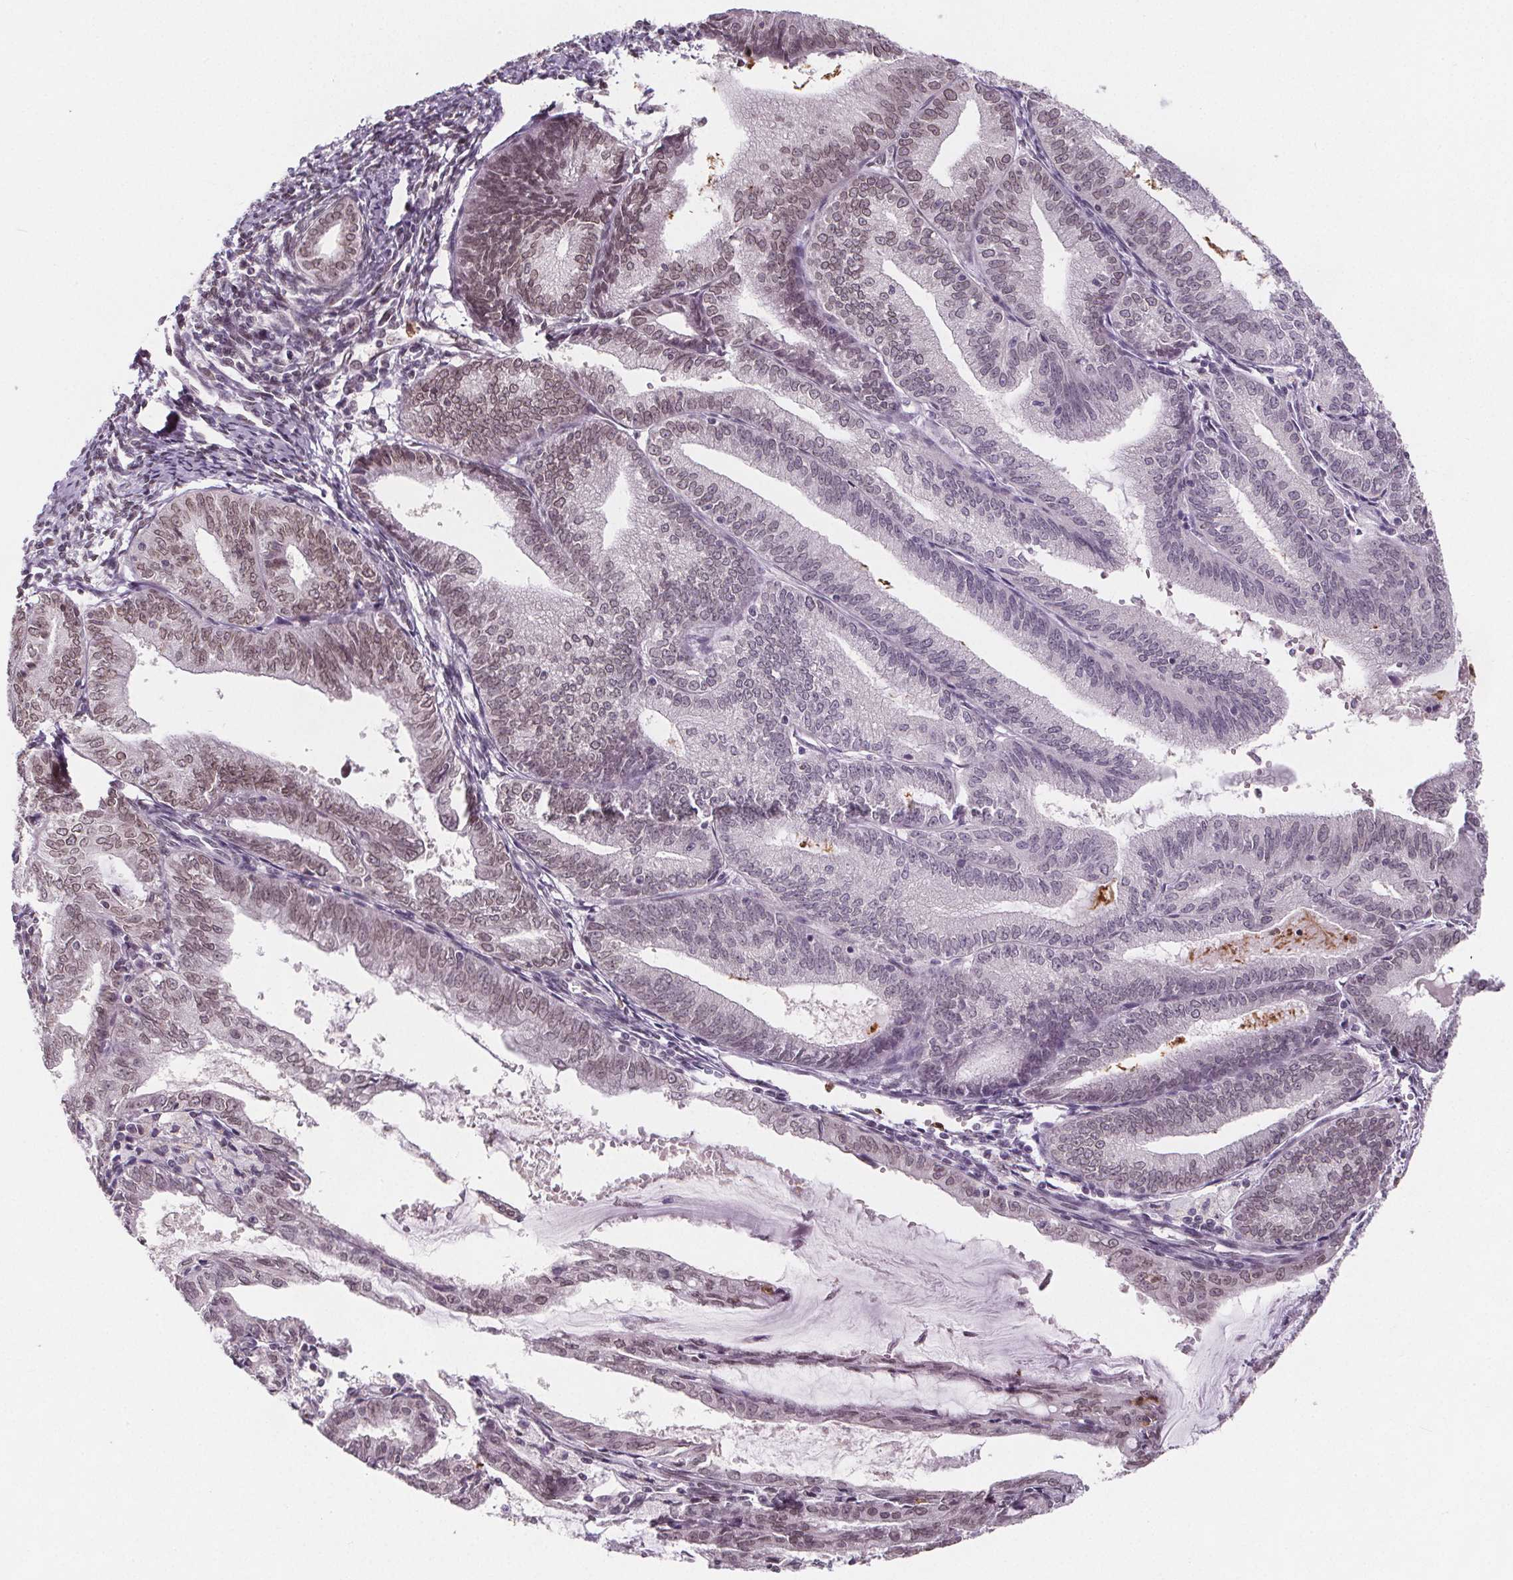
{"staining": {"intensity": "moderate", "quantity": "25%-75%", "location": "cytoplasmic/membranous,nuclear"}, "tissue": "endometrial cancer", "cell_type": "Tumor cells", "image_type": "cancer", "snomed": [{"axis": "morphology", "description": "Adenocarcinoma, NOS"}, {"axis": "topography", "description": "Endometrium"}], "caption": "A histopathology image of endometrial cancer (adenocarcinoma) stained for a protein shows moderate cytoplasmic/membranous and nuclear brown staining in tumor cells.", "gene": "TTC39C", "patient": {"sex": "female", "age": 70}}